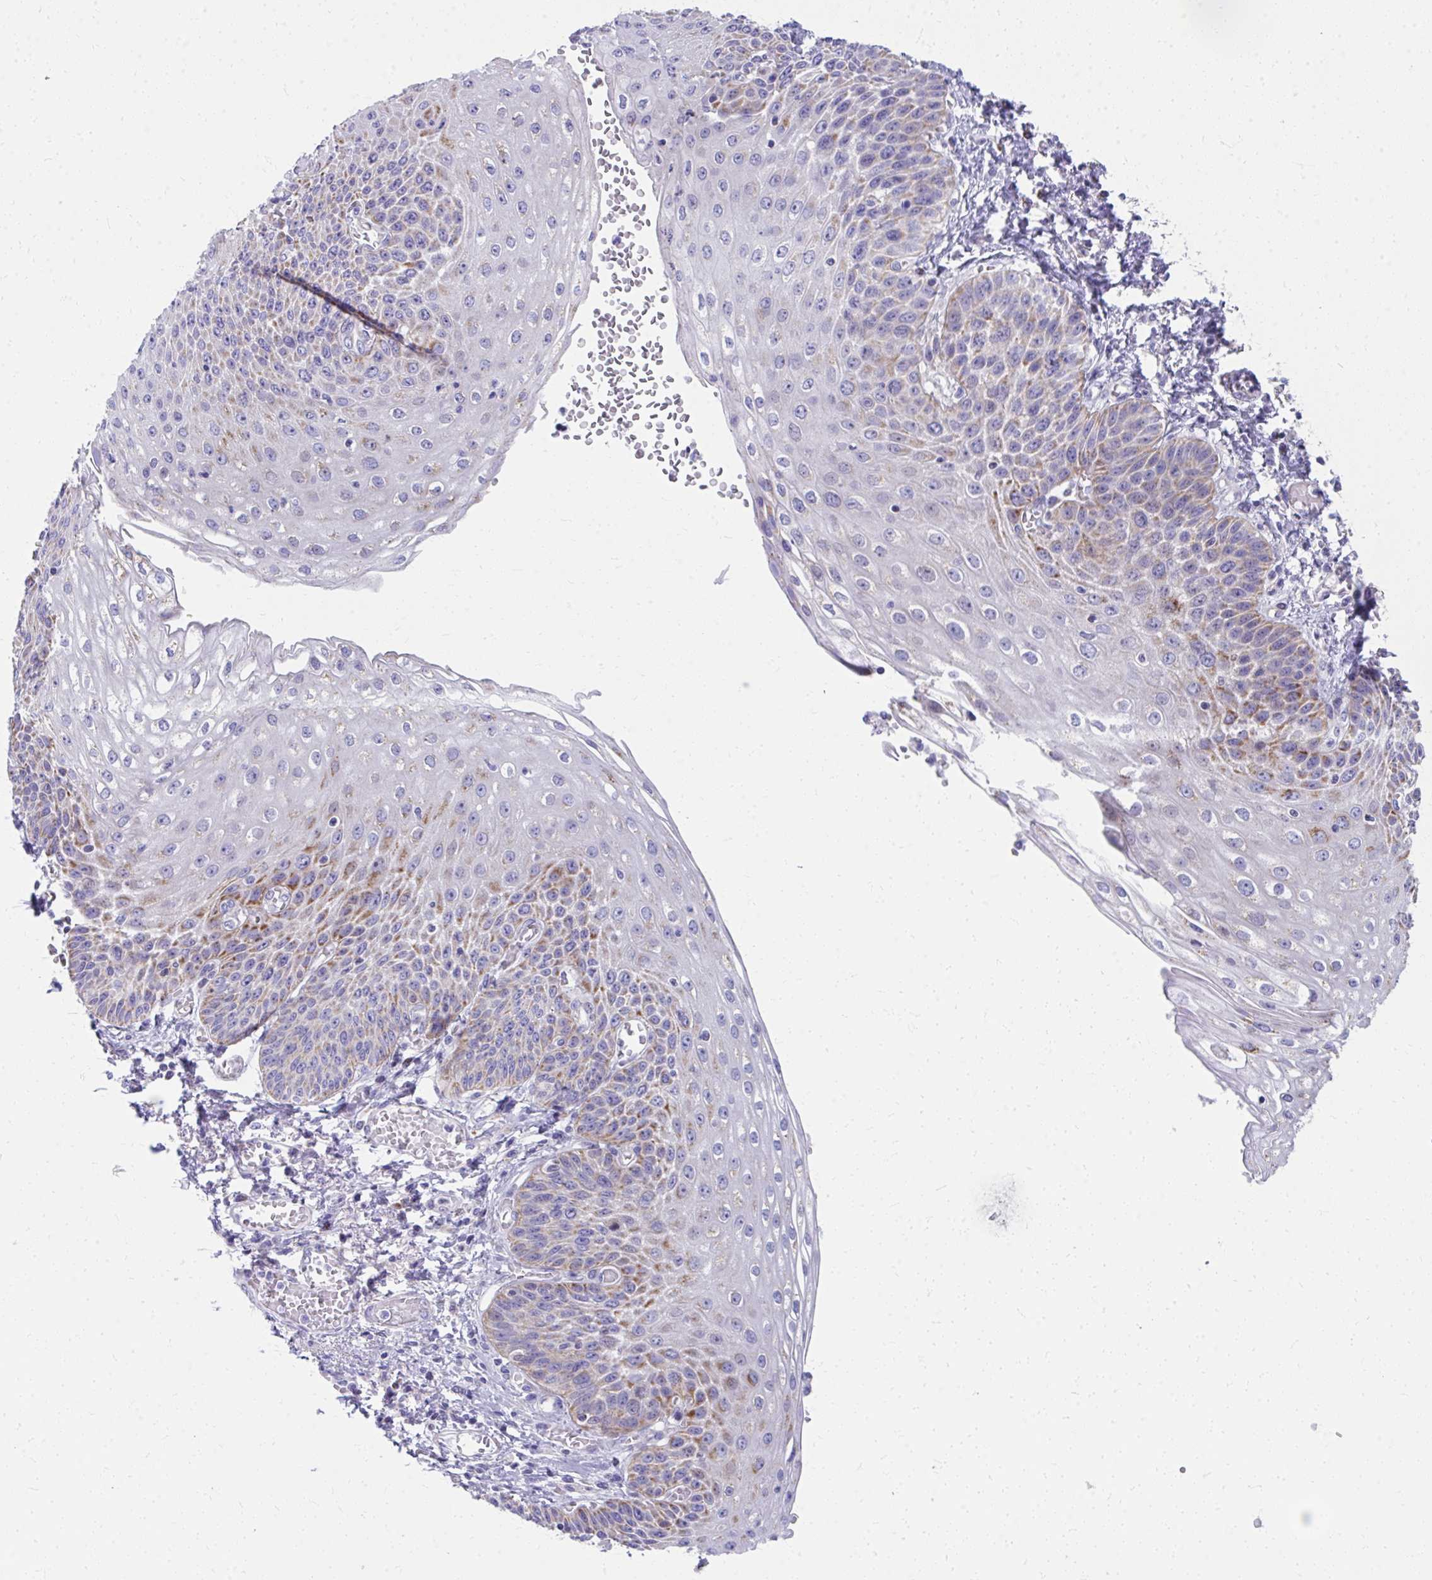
{"staining": {"intensity": "moderate", "quantity": "25%-75%", "location": "cytoplasmic/membranous"}, "tissue": "esophagus", "cell_type": "Squamous epithelial cells", "image_type": "normal", "snomed": [{"axis": "morphology", "description": "Normal tissue, NOS"}, {"axis": "morphology", "description": "Adenocarcinoma, NOS"}, {"axis": "topography", "description": "Esophagus"}], "caption": "Esophagus stained with a brown dye demonstrates moderate cytoplasmic/membranous positive positivity in approximately 25%-75% of squamous epithelial cells.", "gene": "IL37", "patient": {"sex": "male", "age": 81}}